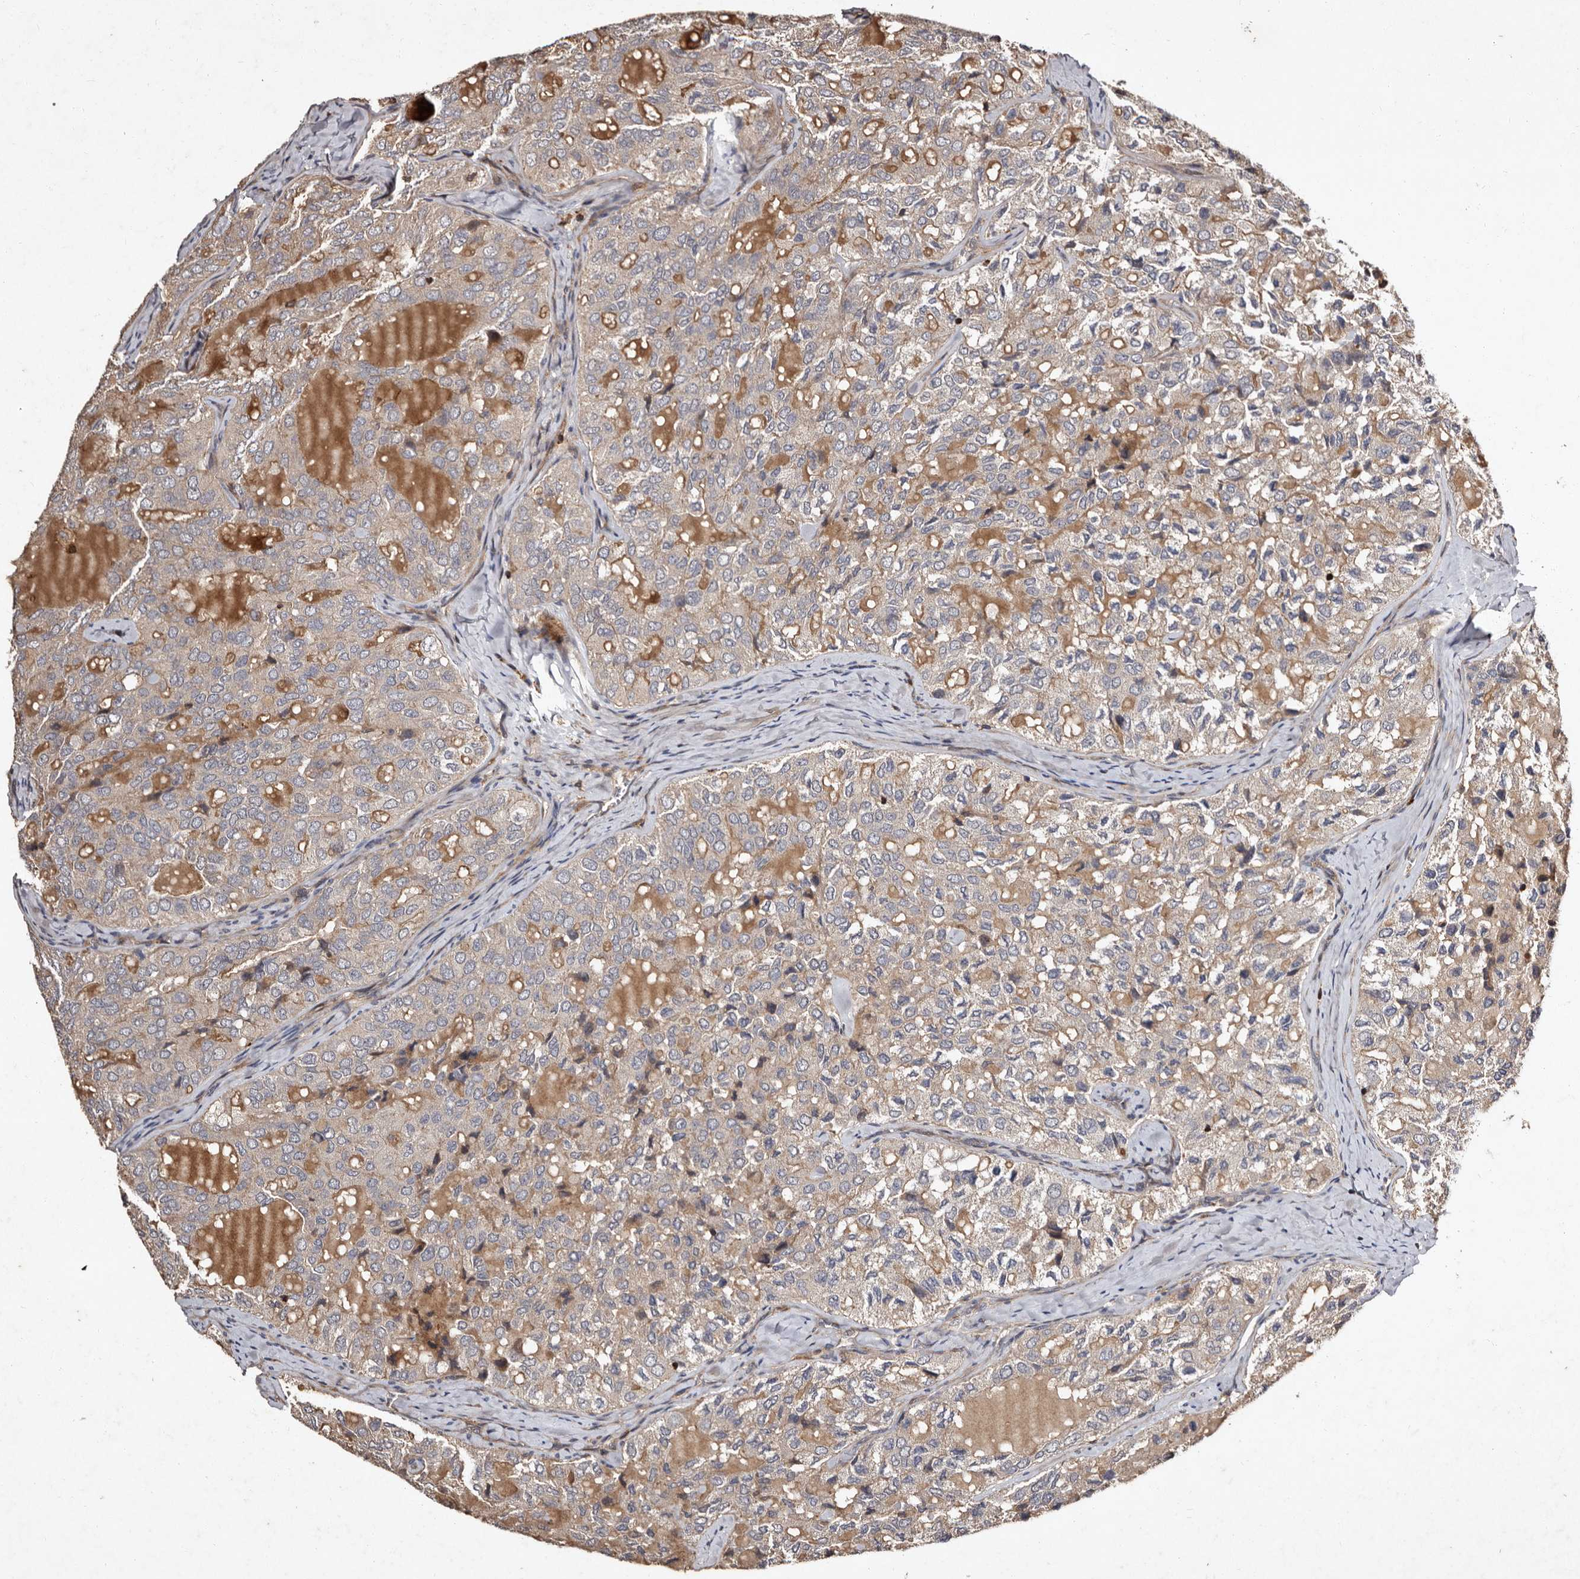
{"staining": {"intensity": "weak", "quantity": "<25%", "location": "cytoplasmic/membranous"}, "tissue": "thyroid cancer", "cell_type": "Tumor cells", "image_type": "cancer", "snomed": [{"axis": "morphology", "description": "Follicular adenoma carcinoma, NOS"}, {"axis": "topography", "description": "Thyroid gland"}], "caption": "This is an IHC photomicrograph of follicular adenoma carcinoma (thyroid). There is no expression in tumor cells.", "gene": "PRKD3", "patient": {"sex": "male", "age": 75}}